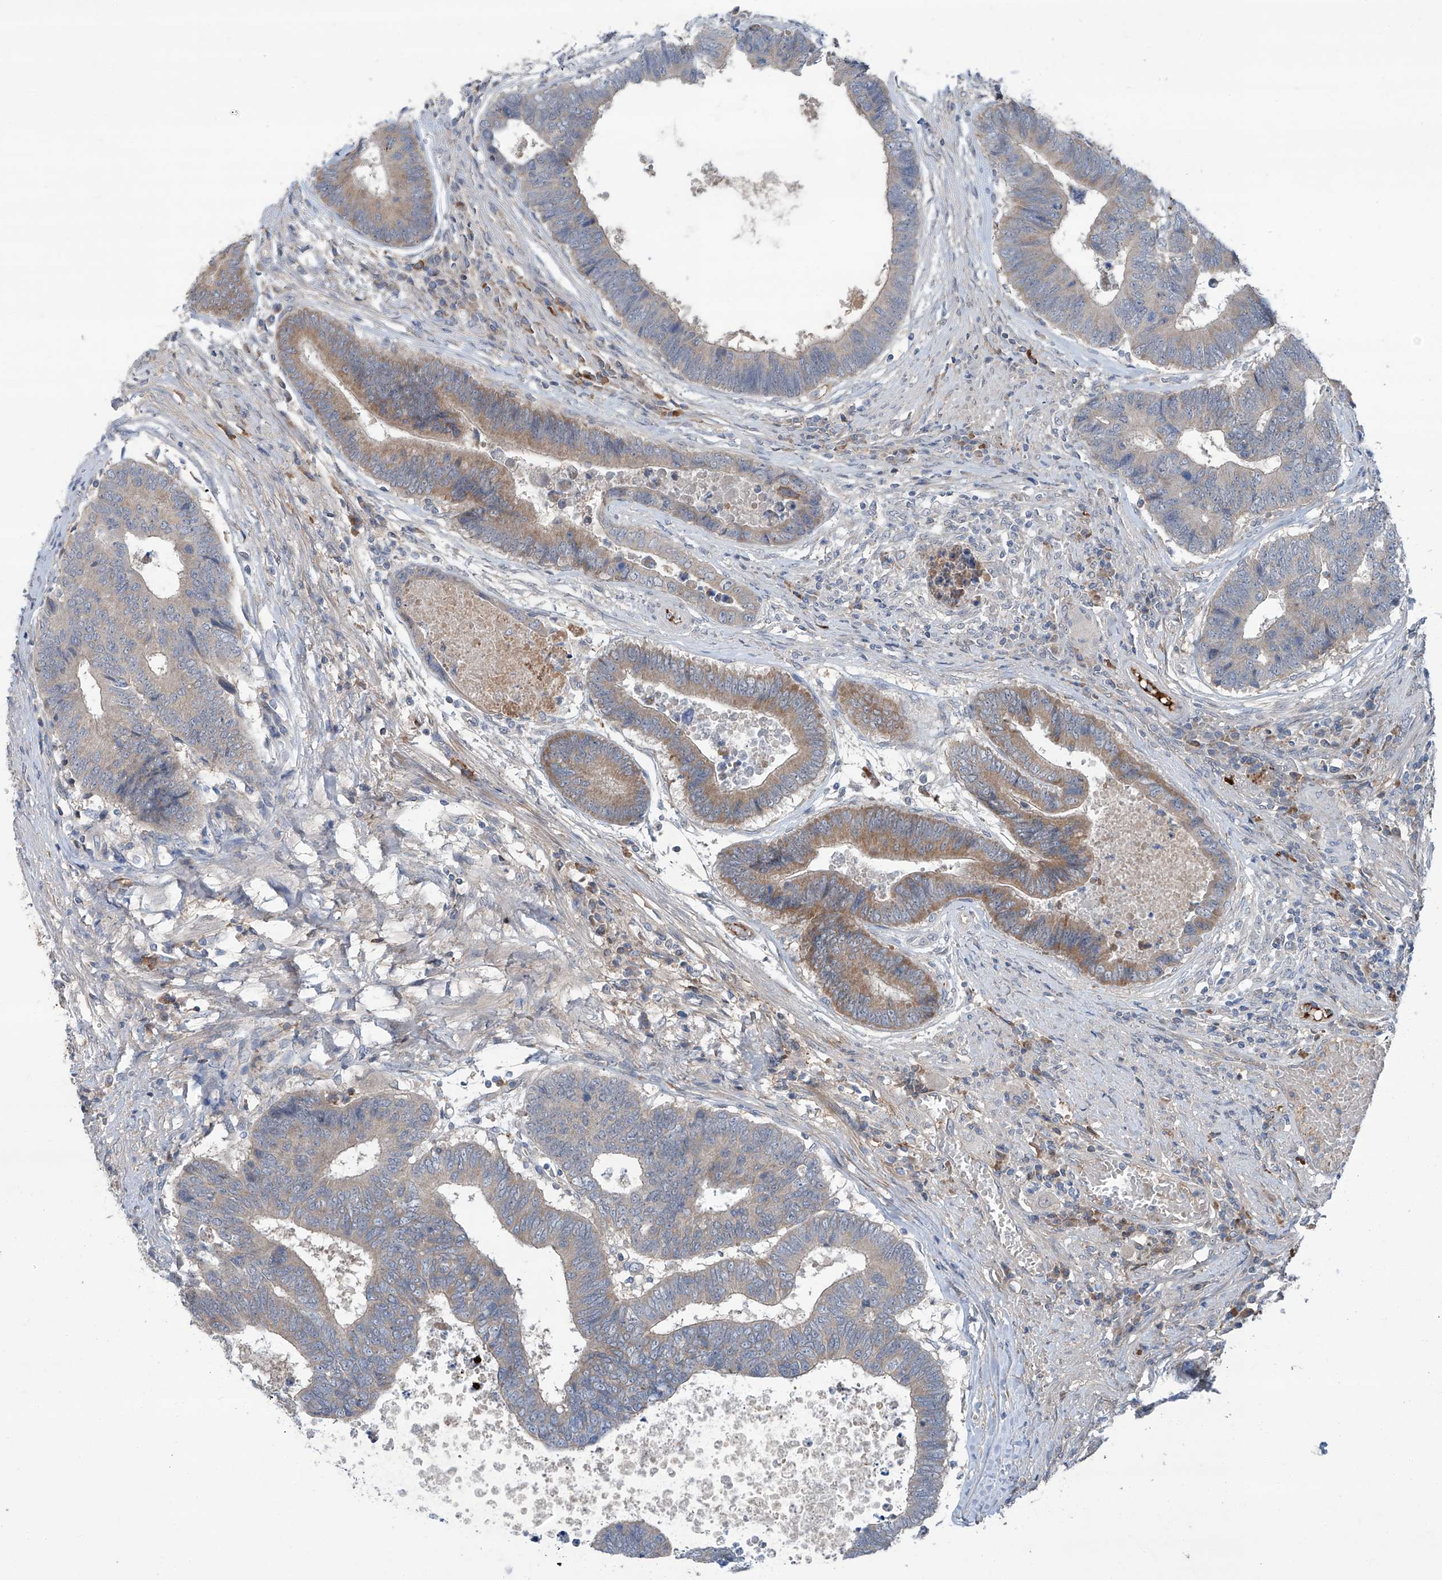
{"staining": {"intensity": "moderate", "quantity": "25%-75%", "location": "cytoplasmic/membranous"}, "tissue": "colorectal cancer", "cell_type": "Tumor cells", "image_type": "cancer", "snomed": [{"axis": "morphology", "description": "Adenocarcinoma, NOS"}, {"axis": "topography", "description": "Rectum"}], "caption": "A brown stain labels moderate cytoplasmic/membranous staining of a protein in colorectal adenocarcinoma tumor cells. (IHC, brightfield microscopy, high magnification).", "gene": "SIX4", "patient": {"sex": "male", "age": 84}}